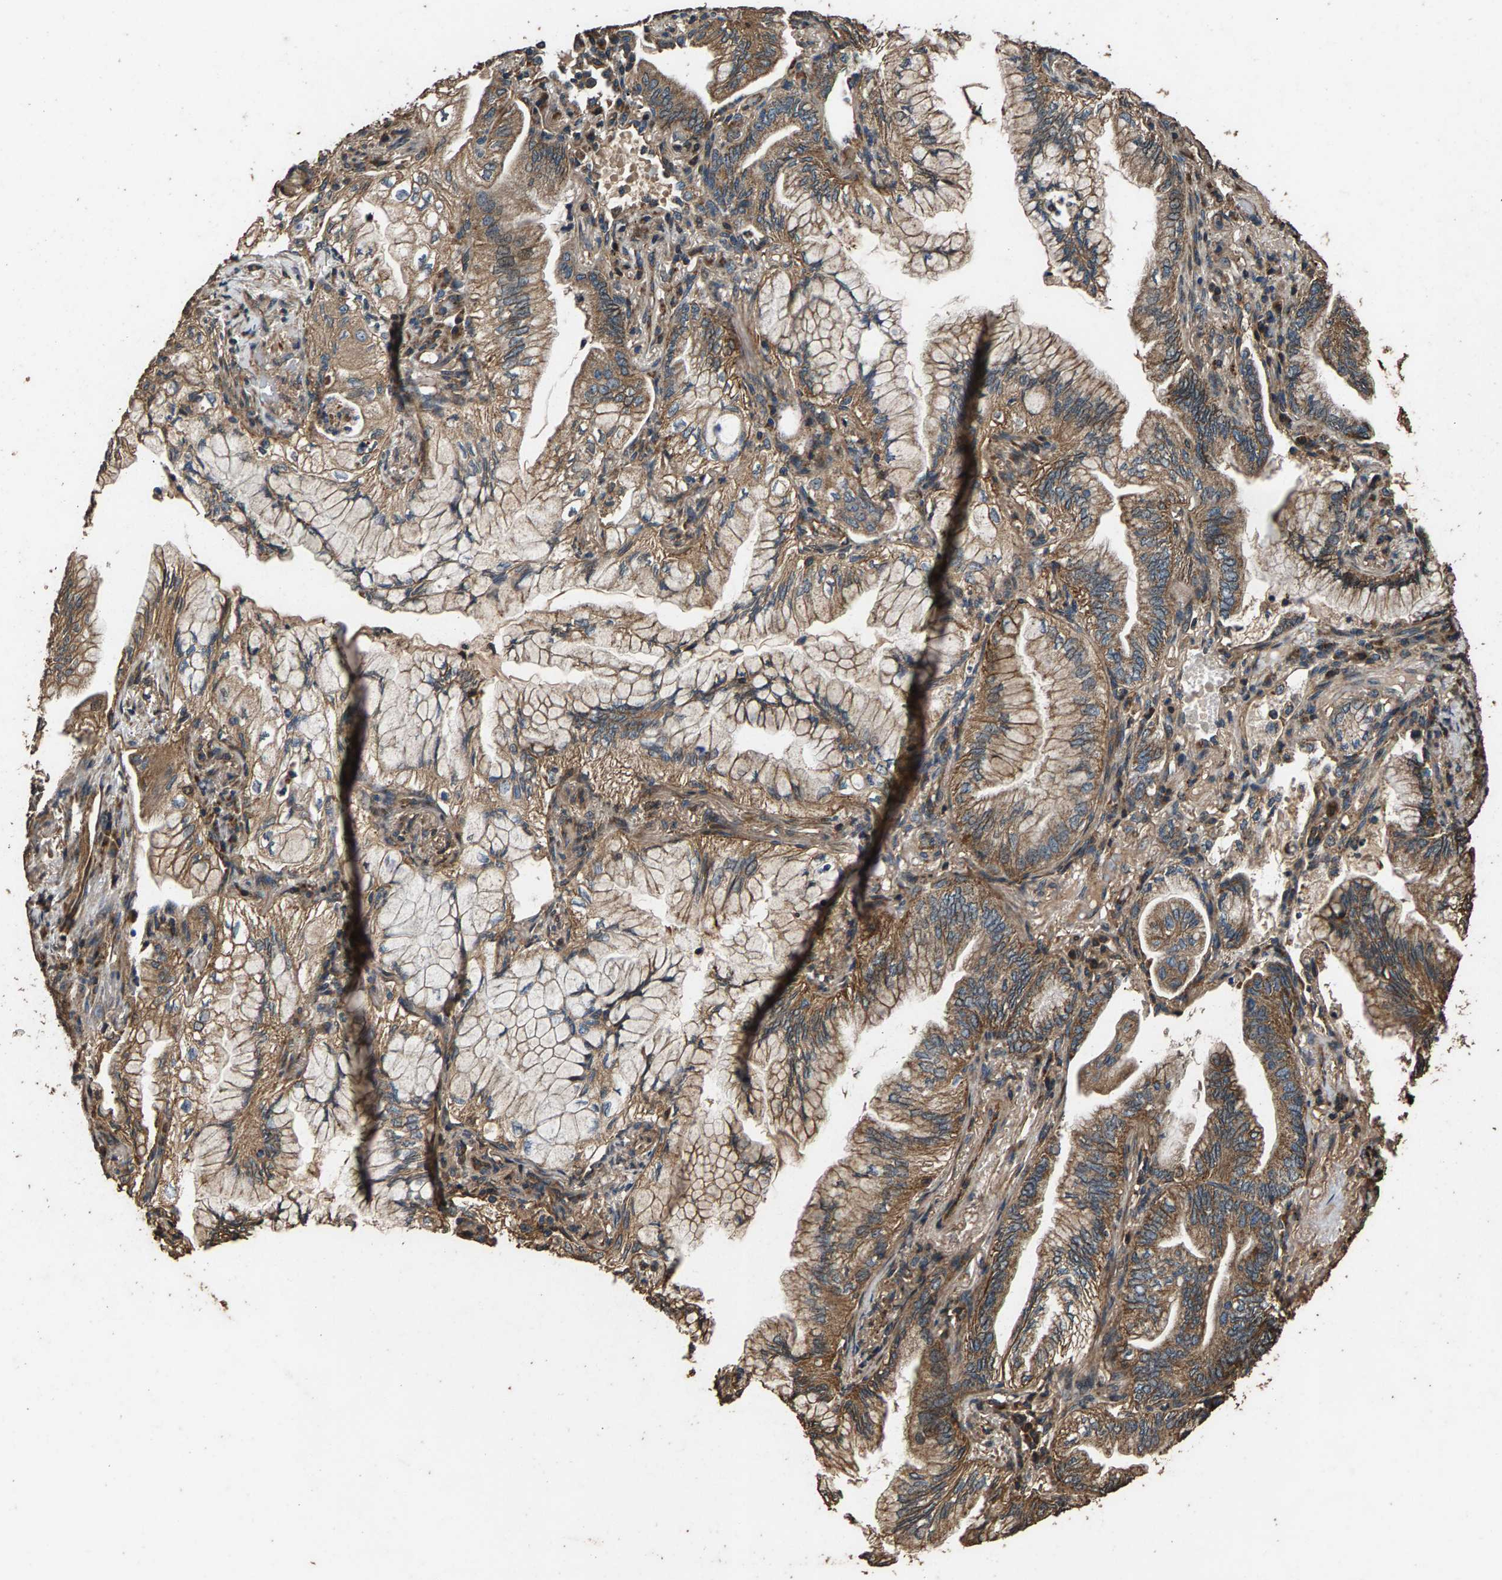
{"staining": {"intensity": "moderate", "quantity": ">75%", "location": "cytoplasmic/membranous"}, "tissue": "lung cancer", "cell_type": "Tumor cells", "image_type": "cancer", "snomed": [{"axis": "morphology", "description": "Adenocarcinoma, NOS"}, {"axis": "topography", "description": "Lung"}], "caption": "The micrograph exhibits staining of lung cancer, revealing moderate cytoplasmic/membranous protein staining (brown color) within tumor cells.", "gene": "MRPL27", "patient": {"sex": "female", "age": 70}}